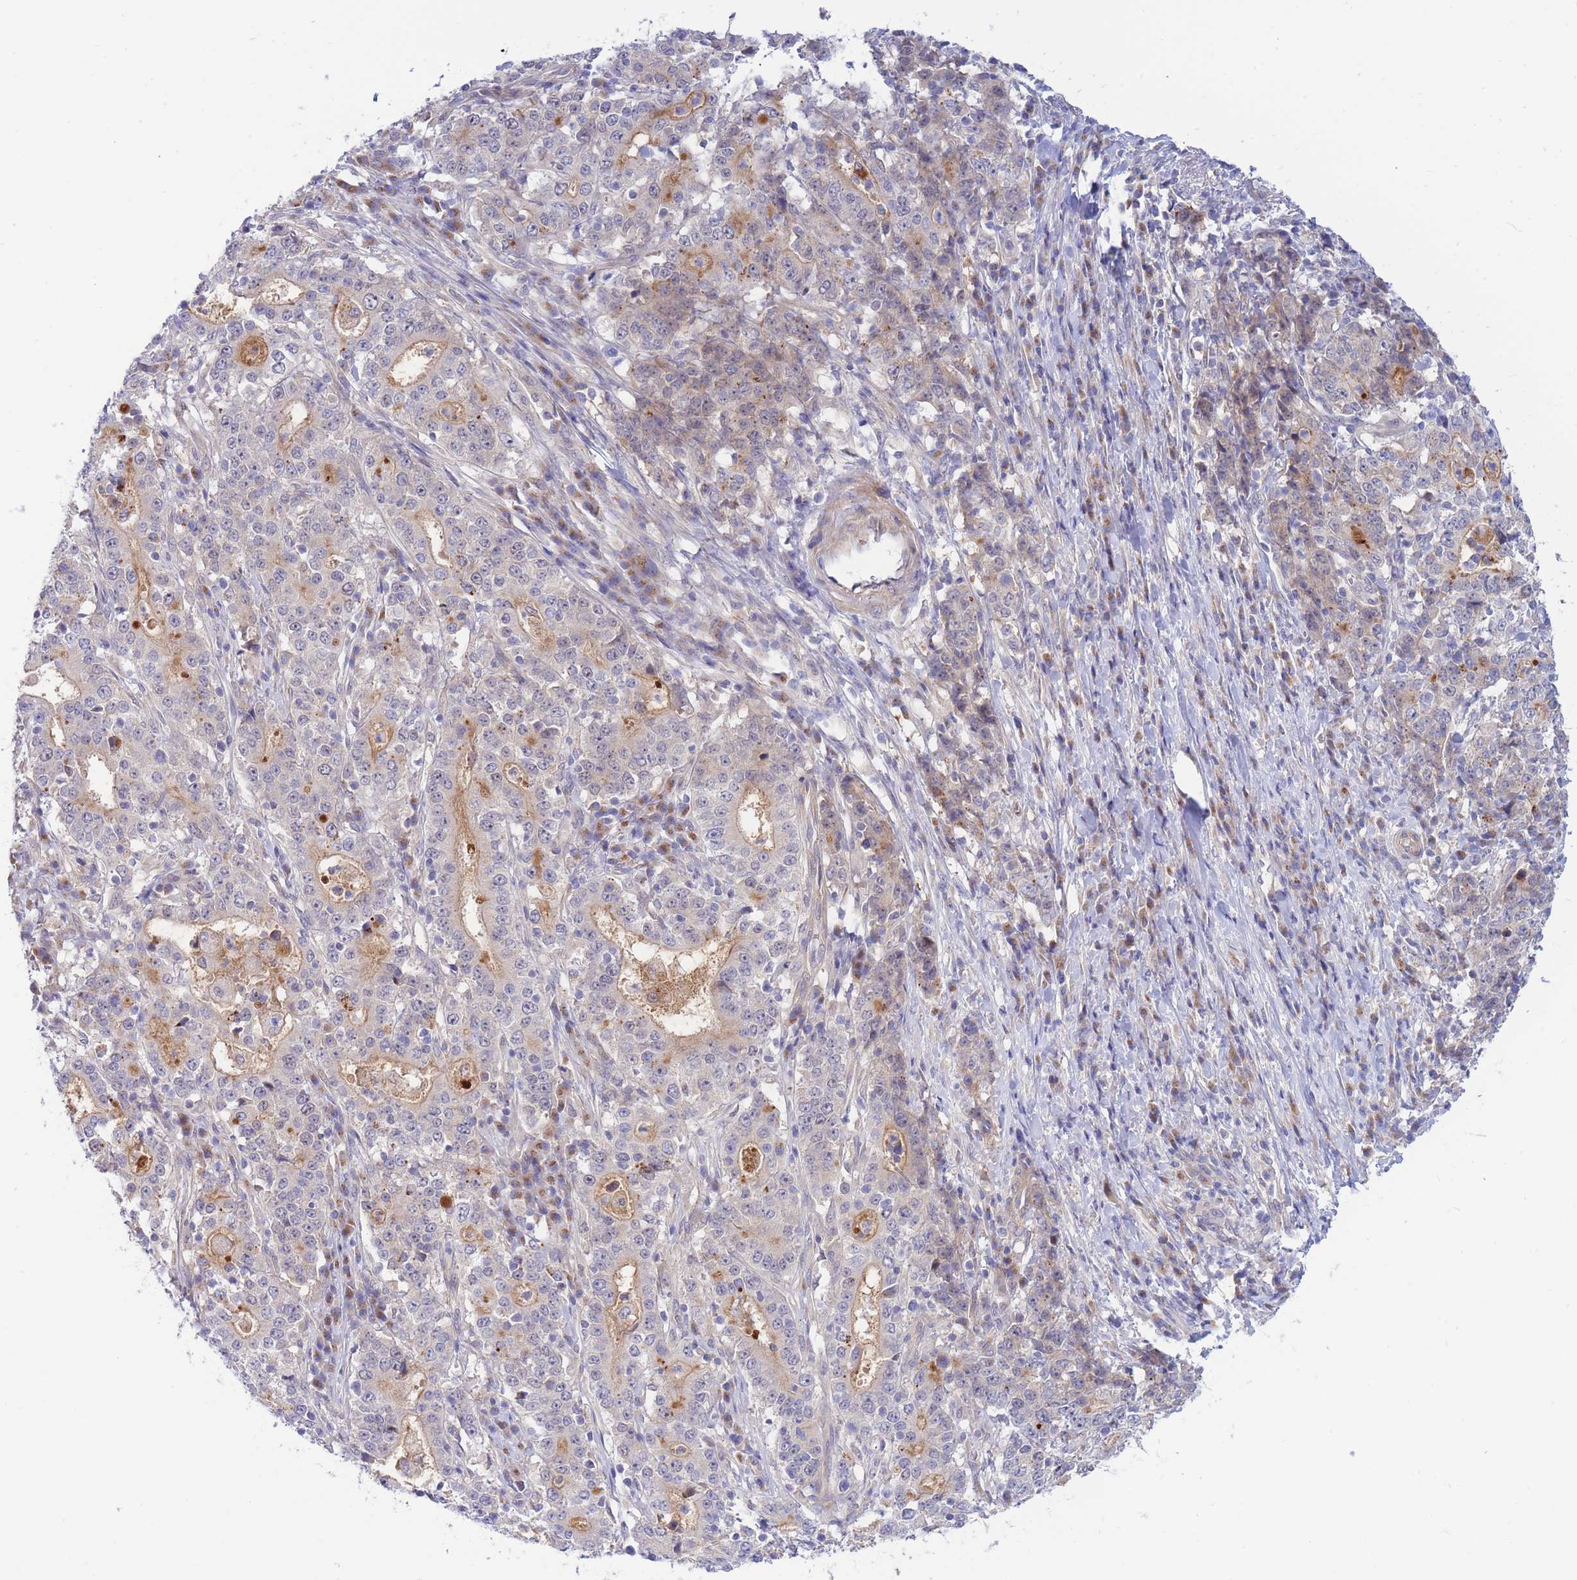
{"staining": {"intensity": "negative", "quantity": "none", "location": "none"}, "tissue": "stomach cancer", "cell_type": "Tumor cells", "image_type": "cancer", "snomed": [{"axis": "morphology", "description": "Normal tissue, NOS"}, {"axis": "morphology", "description": "Adenocarcinoma, NOS"}, {"axis": "topography", "description": "Stomach, upper"}, {"axis": "topography", "description": "Stomach"}], "caption": "A photomicrograph of human adenocarcinoma (stomach) is negative for staining in tumor cells.", "gene": "APOL4", "patient": {"sex": "male", "age": 59}}